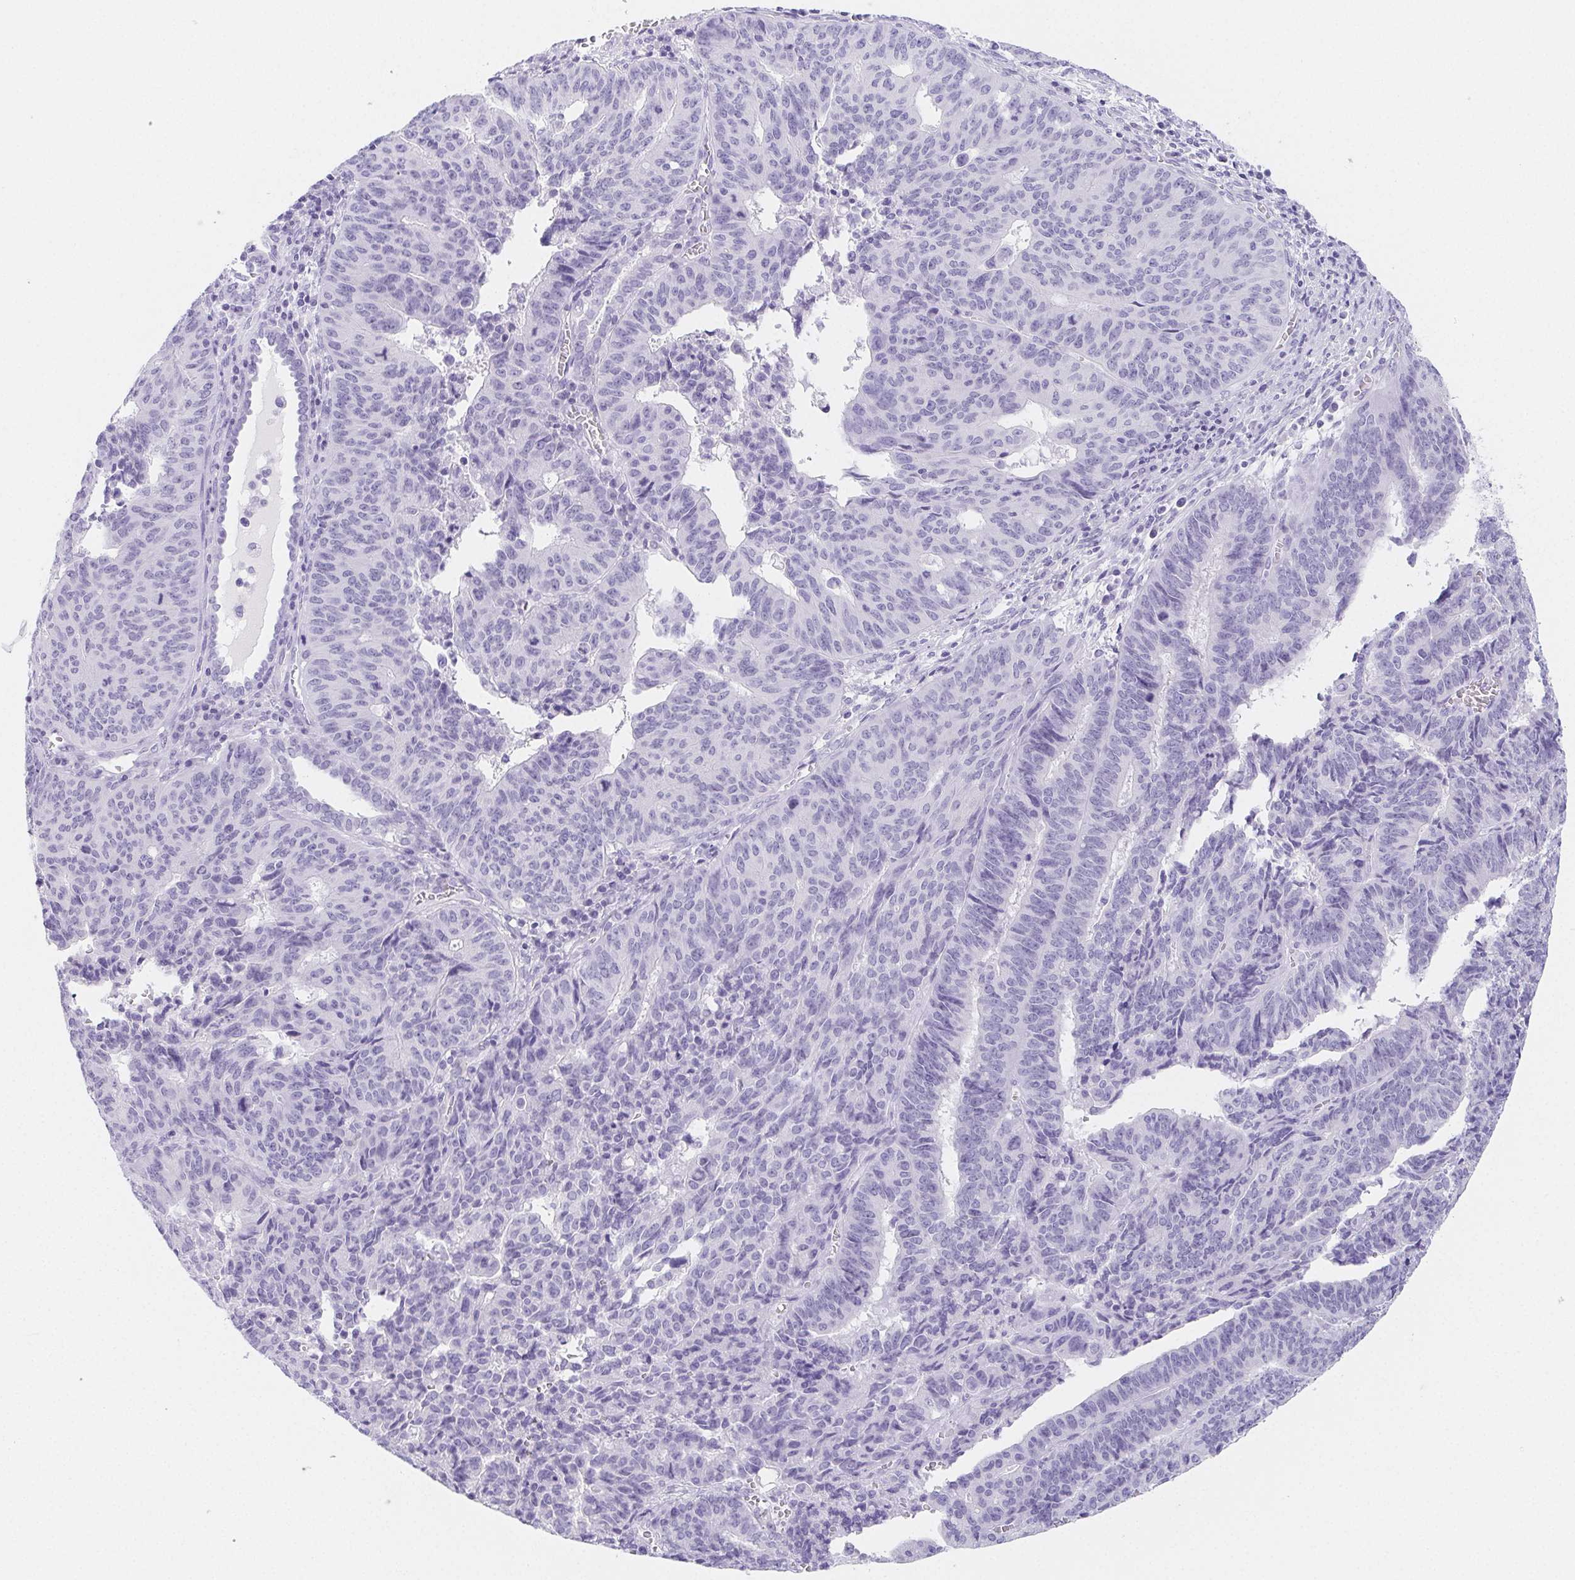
{"staining": {"intensity": "negative", "quantity": "none", "location": "none"}, "tissue": "endometrial cancer", "cell_type": "Tumor cells", "image_type": "cancer", "snomed": [{"axis": "morphology", "description": "Adenocarcinoma, NOS"}, {"axis": "topography", "description": "Endometrium"}], "caption": "A histopathology image of endometrial cancer stained for a protein shows no brown staining in tumor cells.", "gene": "HRC", "patient": {"sex": "female", "age": 65}}